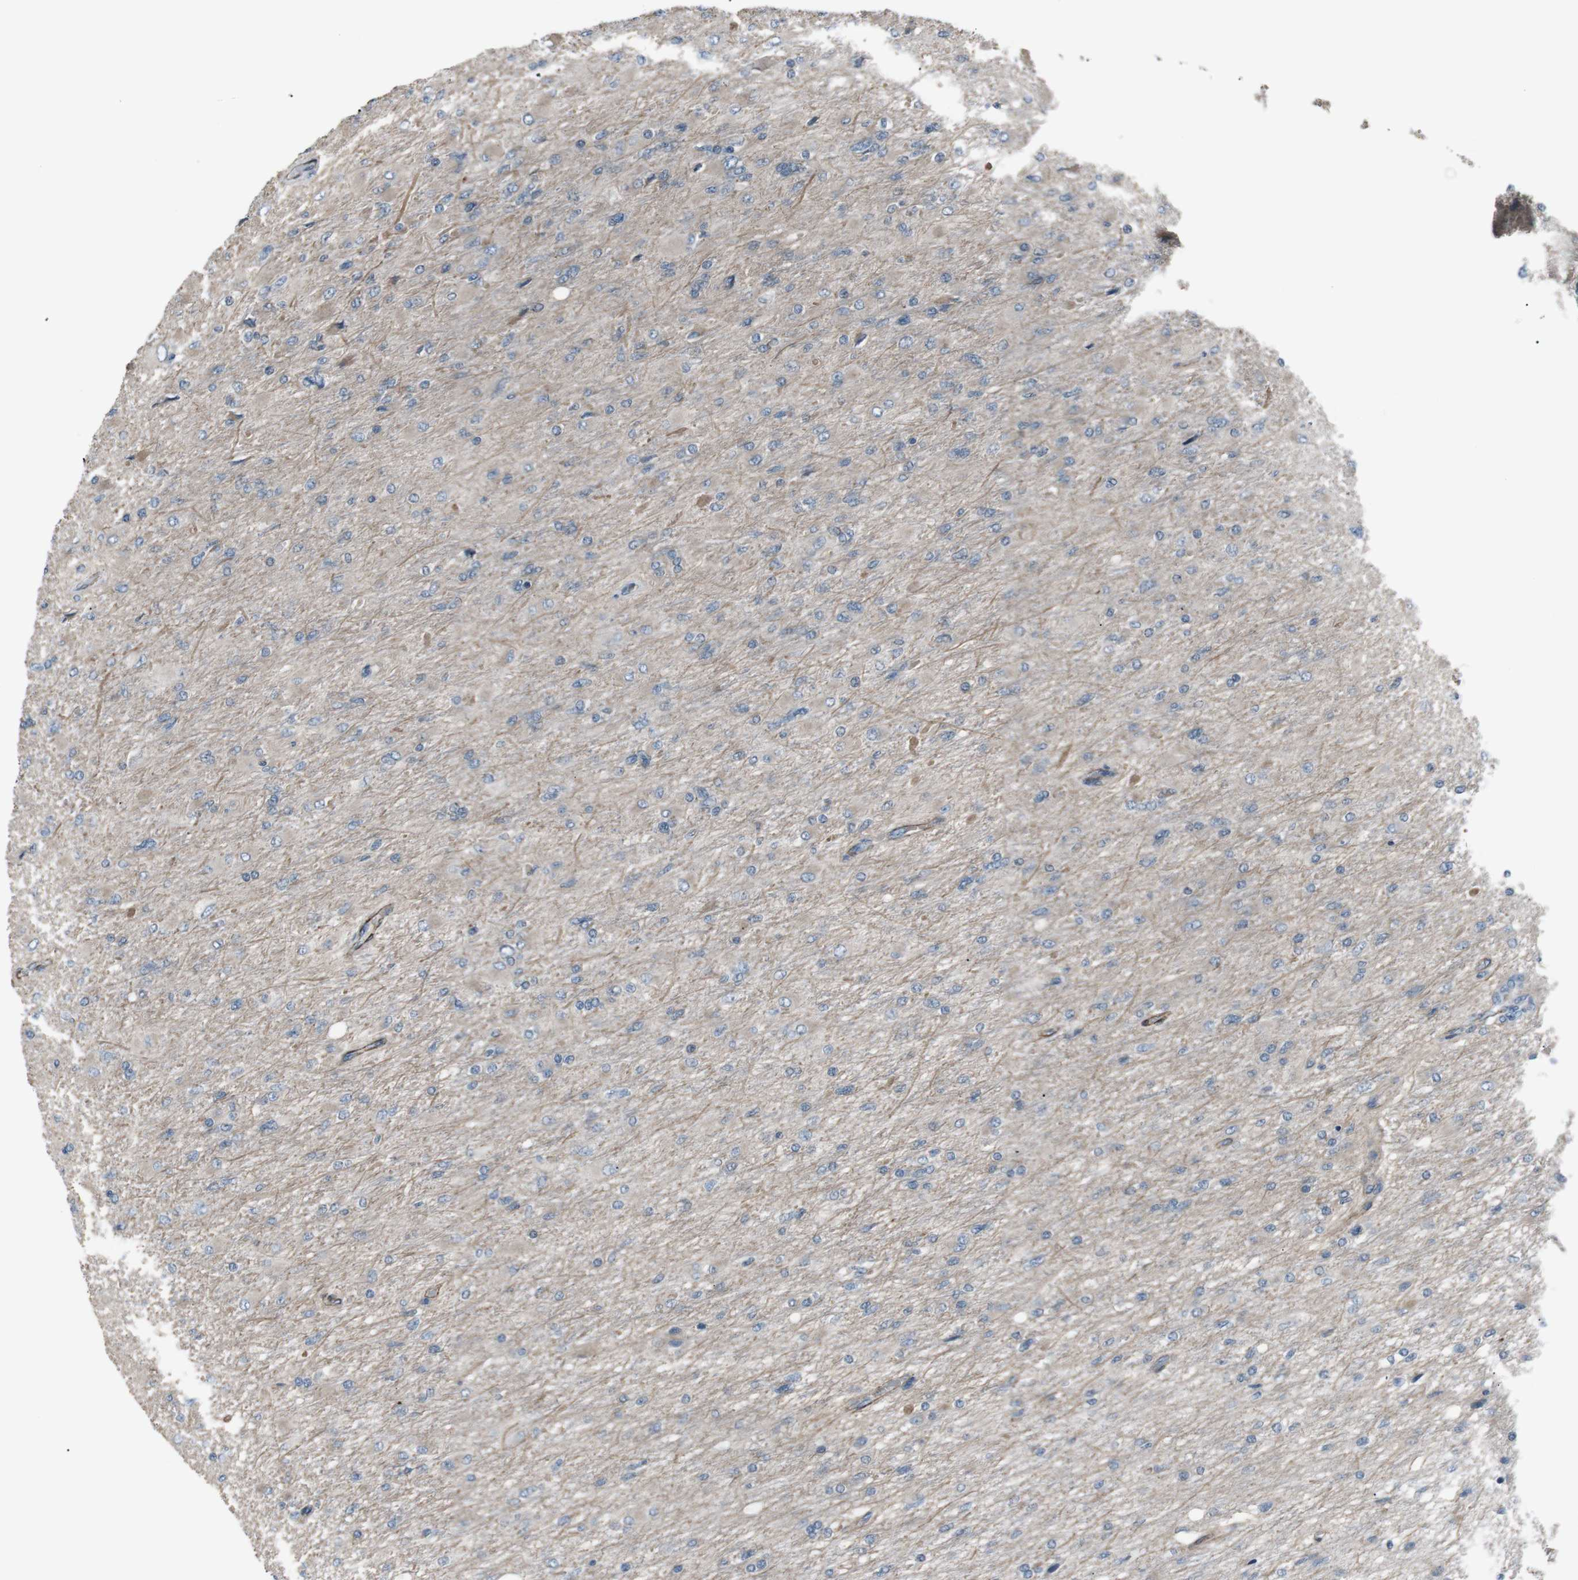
{"staining": {"intensity": "negative", "quantity": "none", "location": "none"}, "tissue": "glioma", "cell_type": "Tumor cells", "image_type": "cancer", "snomed": [{"axis": "morphology", "description": "Glioma, malignant, High grade"}, {"axis": "topography", "description": "Cerebral cortex"}], "caption": "Protein analysis of glioma displays no significant positivity in tumor cells.", "gene": "PDLIM5", "patient": {"sex": "female", "age": 36}}